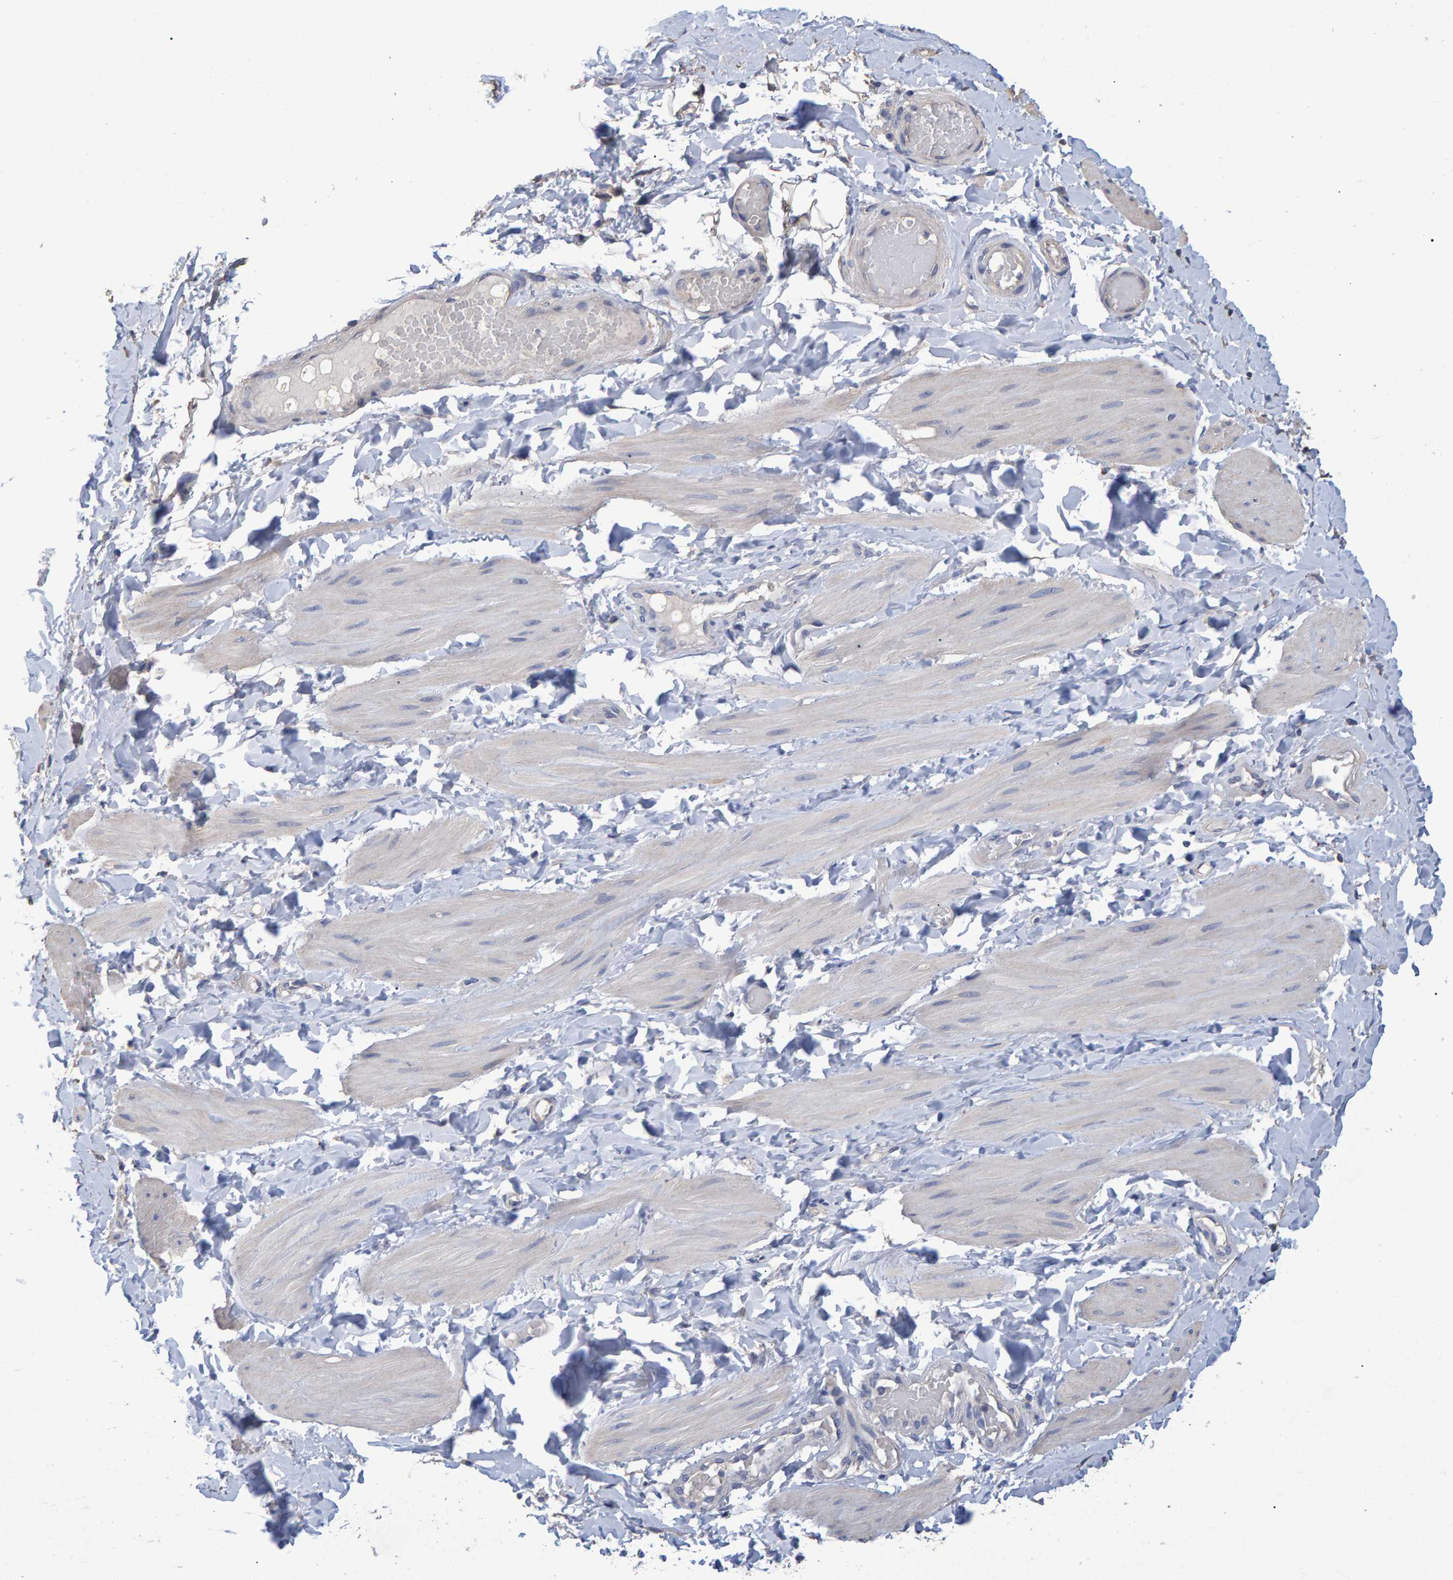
{"staining": {"intensity": "negative", "quantity": "none", "location": "none"}, "tissue": "adipose tissue", "cell_type": "Adipocytes", "image_type": "normal", "snomed": [{"axis": "morphology", "description": "Normal tissue, NOS"}, {"axis": "topography", "description": "Adipose tissue"}, {"axis": "topography", "description": "Vascular tissue"}, {"axis": "topography", "description": "Peripheral nerve tissue"}], "caption": "A photomicrograph of human adipose tissue is negative for staining in adipocytes. The staining was performed using DAB (3,3'-diaminobenzidine) to visualize the protein expression in brown, while the nuclei were stained in blue with hematoxylin (Magnification: 20x).", "gene": "HEMGN", "patient": {"sex": "male", "age": 25}}